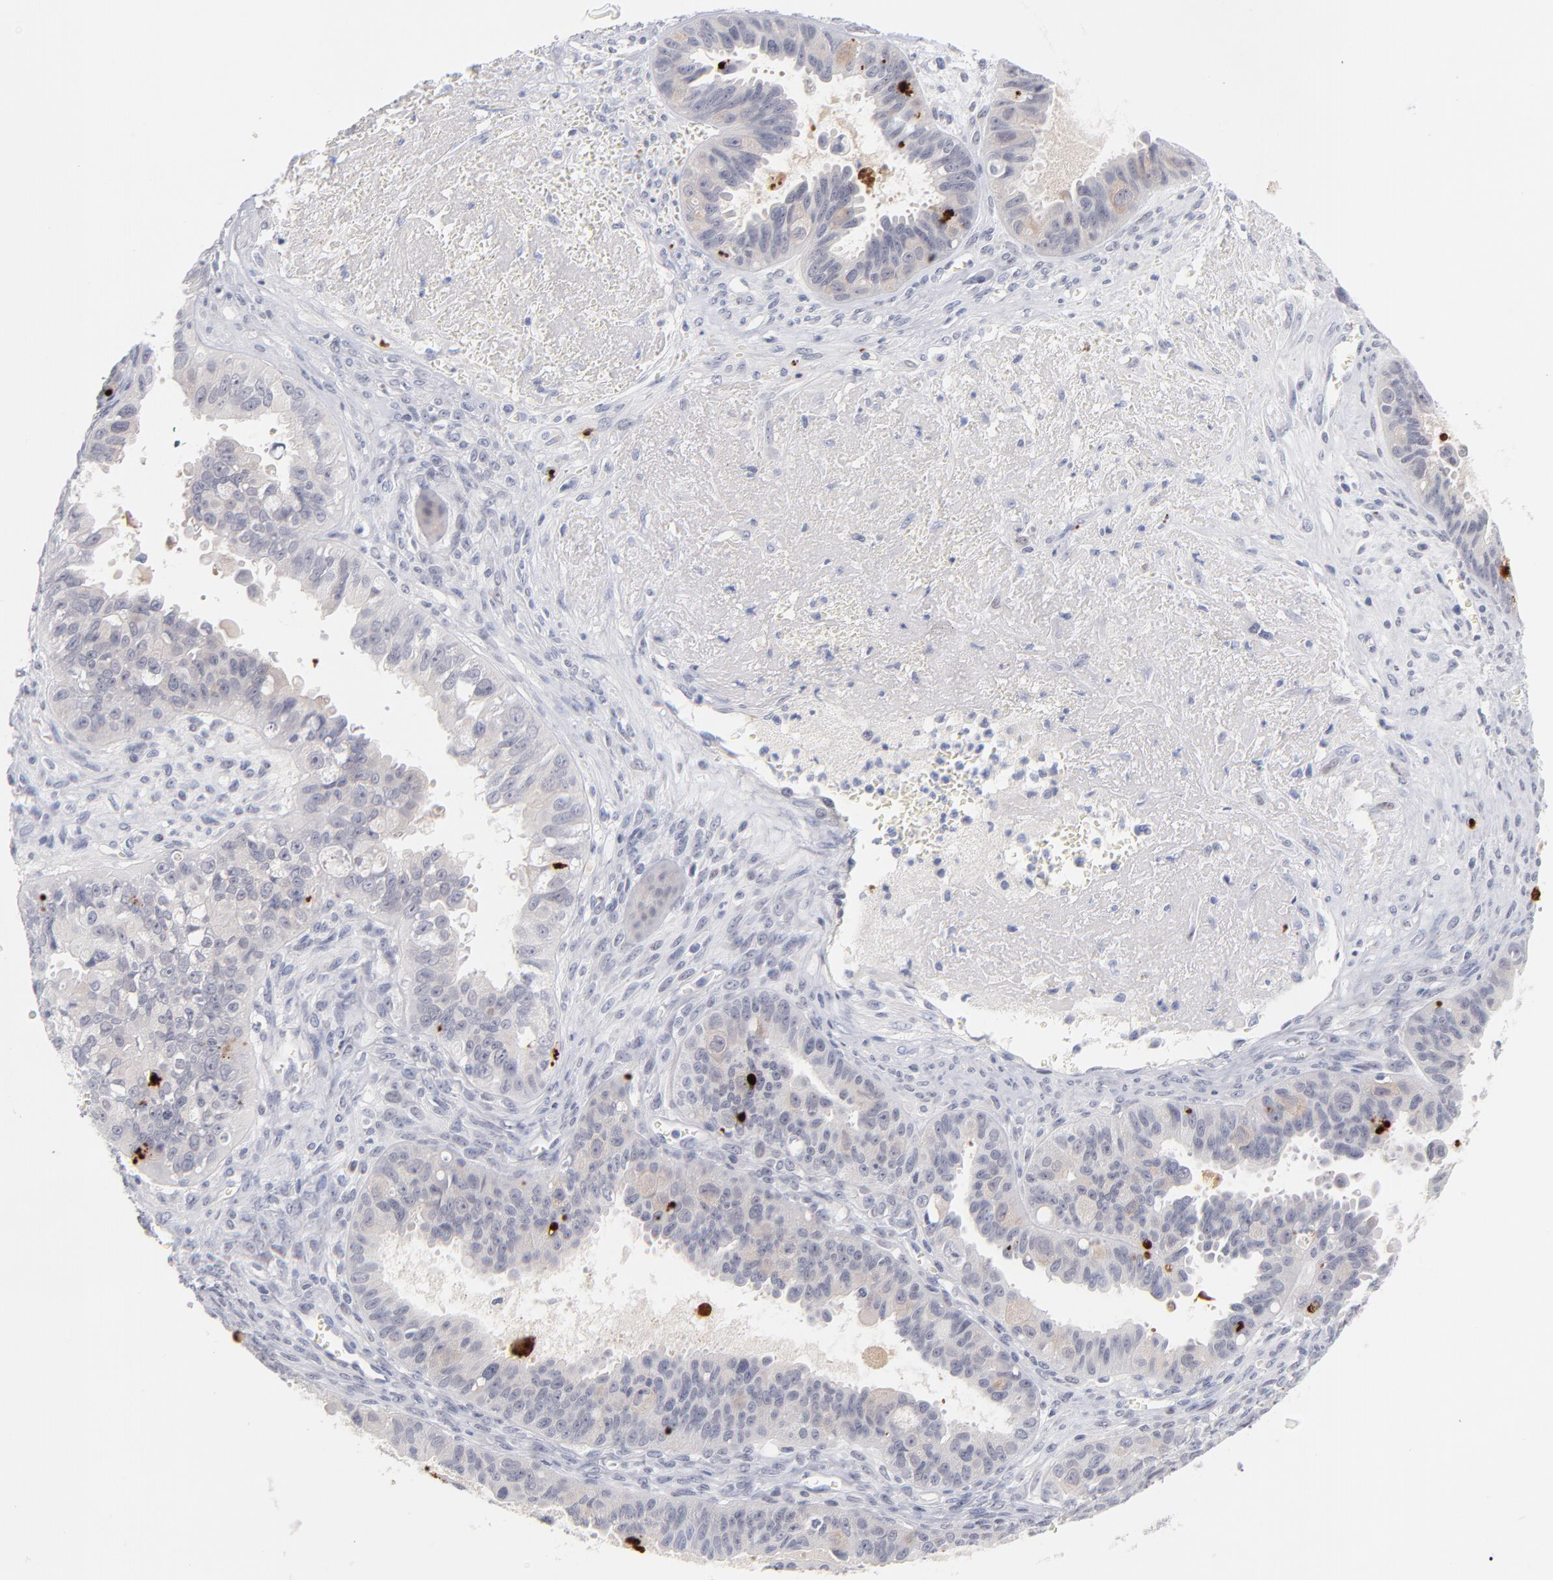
{"staining": {"intensity": "weak", "quantity": "<25%", "location": "cytoplasmic/membranous"}, "tissue": "ovarian cancer", "cell_type": "Tumor cells", "image_type": "cancer", "snomed": [{"axis": "morphology", "description": "Carcinoma, endometroid"}, {"axis": "topography", "description": "Ovary"}], "caption": "There is no significant expression in tumor cells of endometroid carcinoma (ovarian). The staining was performed using DAB (3,3'-diaminobenzidine) to visualize the protein expression in brown, while the nuclei were stained in blue with hematoxylin (Magnification: 20x).", "gene": "PARP1", "patient": {"sex": "female", "age": 85}}